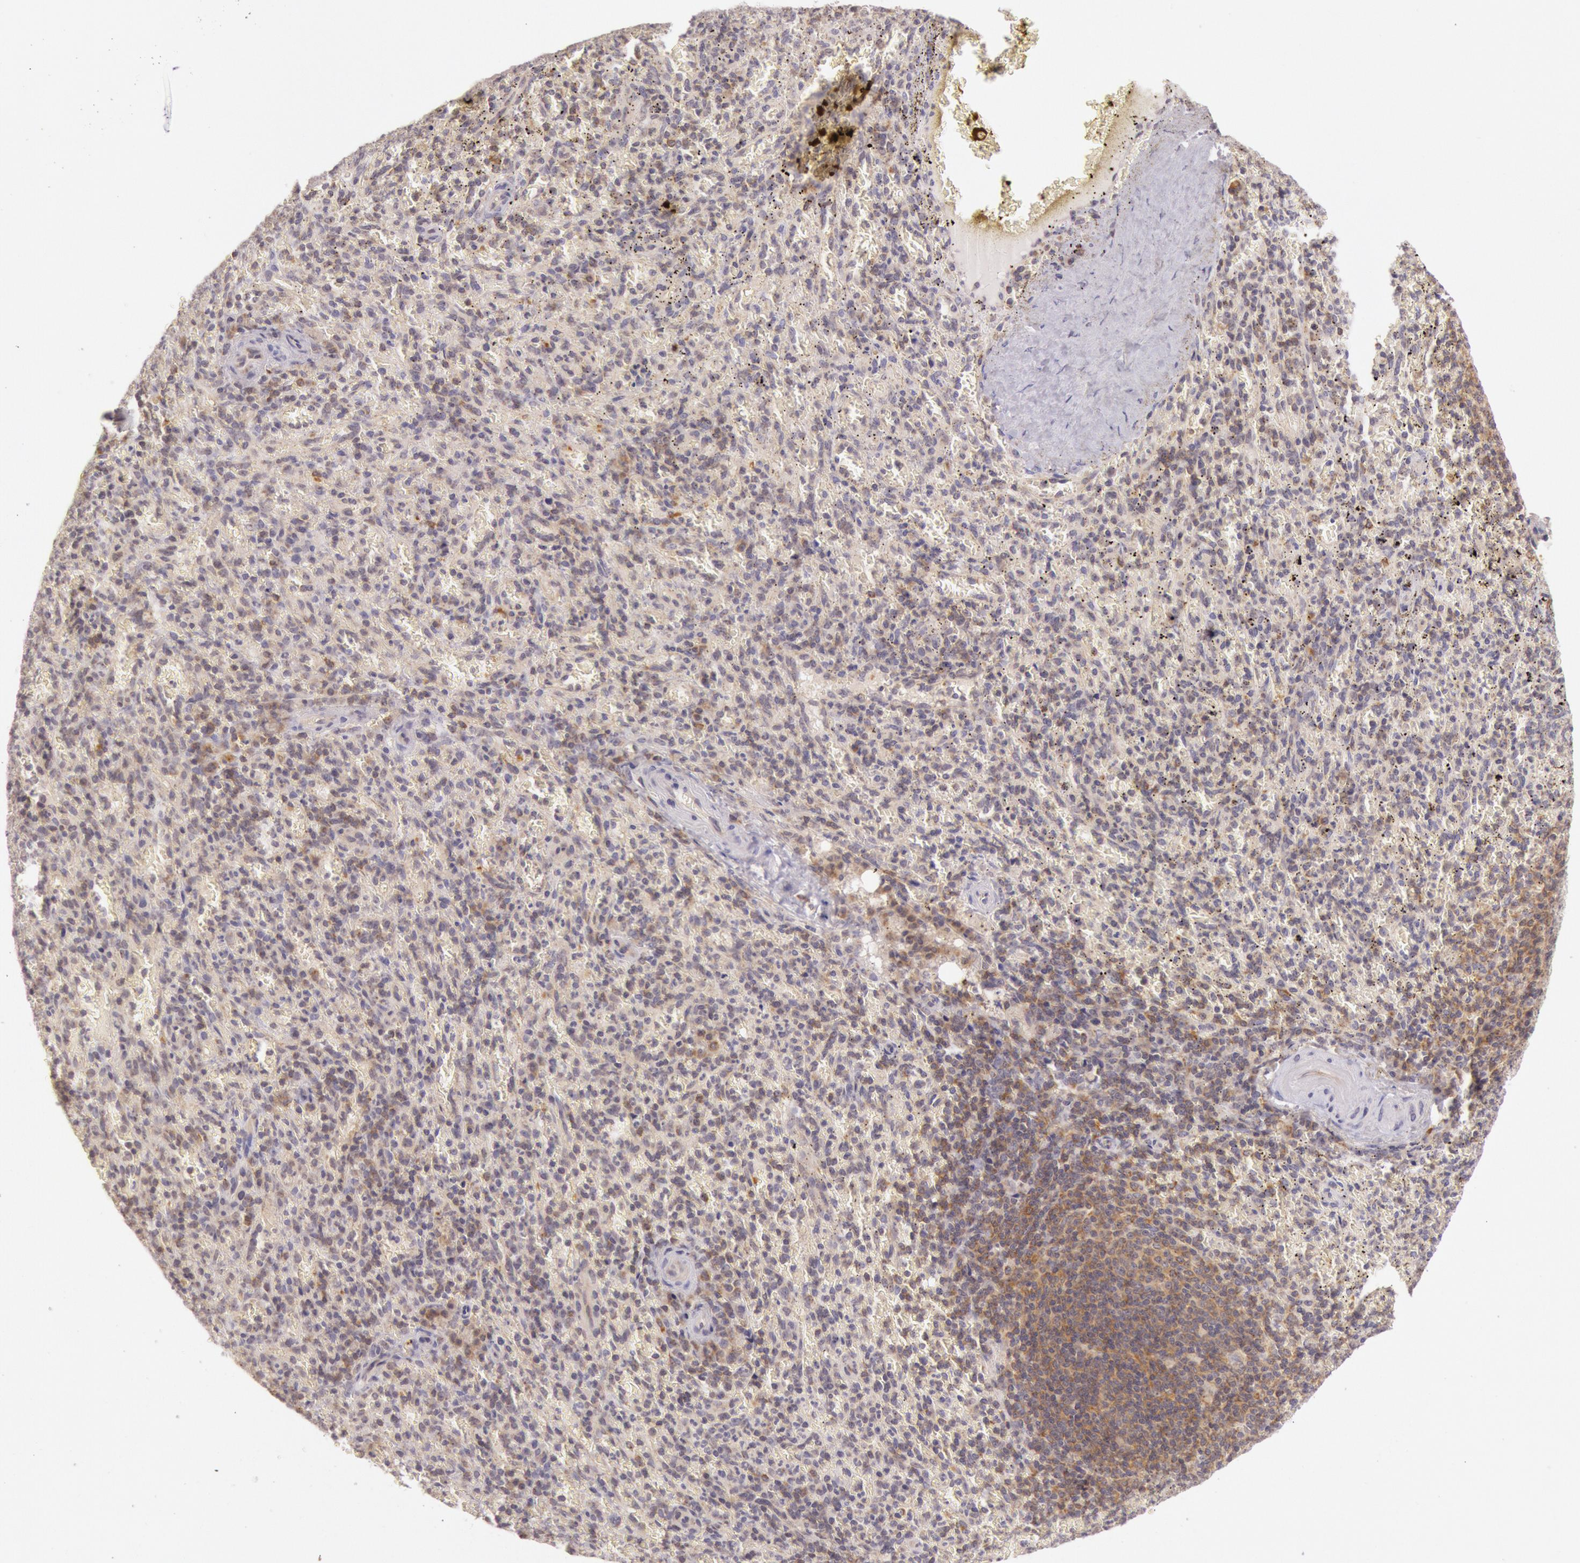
{"staining": {"intensity": "moderate", "quantity": "25%-75%", "location": "cytoplasmic/membranous"}, "tissue": "spleen", "cell_type": "Cells in red pulp", "image_type": "normal", "snomed": [{"axis": "morphology", "description": "Normal tissue, NOS"}, {"axis": "topography", "description": "Spleen"}], "caption": "Human spleen stained with a protein marker reveals moderate staining in cells in red pulp.", "gene": "CDK16", "patient": {"sex": "female", "age": 50}}